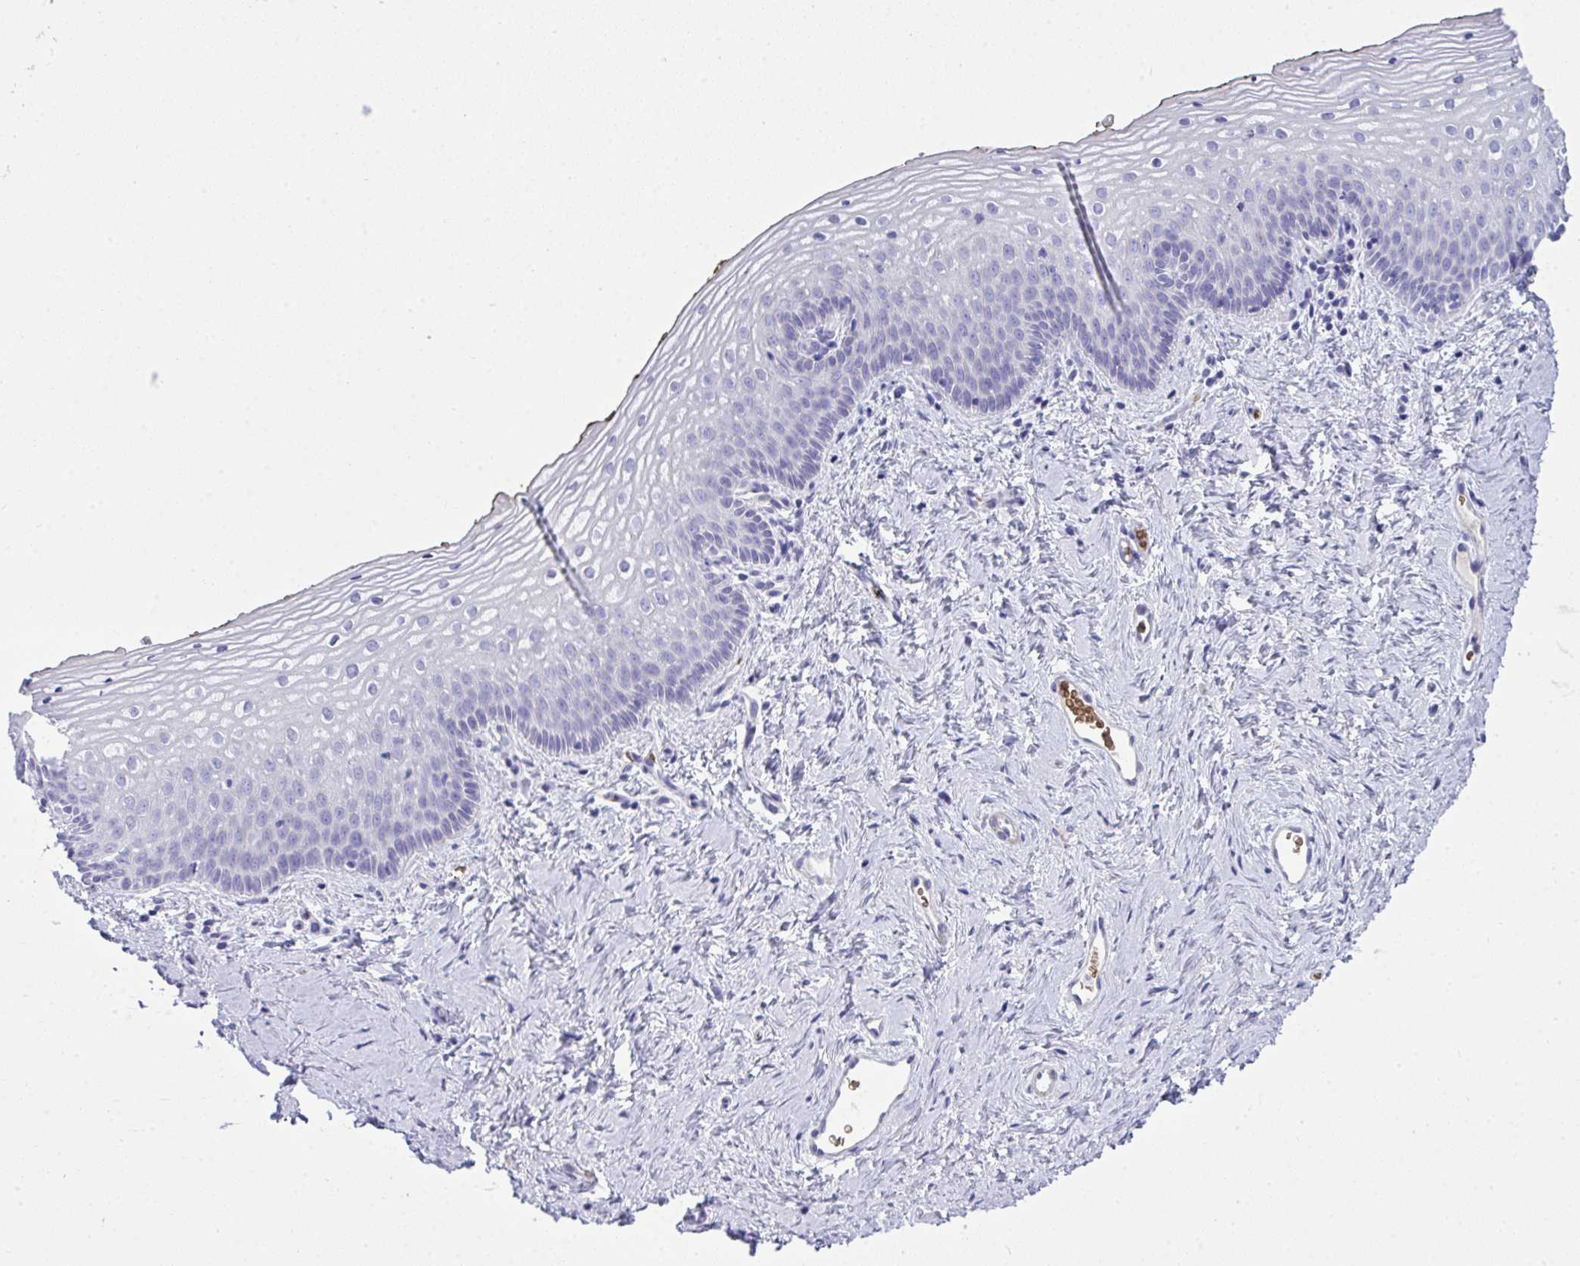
{"staining": {"intensity": "negative", "quantity": "none", "location": "none"}, "tissue": "vagina", "cell_type": "Squamous epithelial cells", "image_type": "normal", "snomed": [{"axis": "morphology", "description": "Normal tissue, NOS"}, {"axis": "topography", "description": "Vagina"}], "caption": "Squamous epithelial cells show no significant protein expression in benign vagina. (DAB IHC visualized using brightfield microscopy, high magnification).", "gene": "SPTB", "patient": {"sex": "female", "age": 45}}